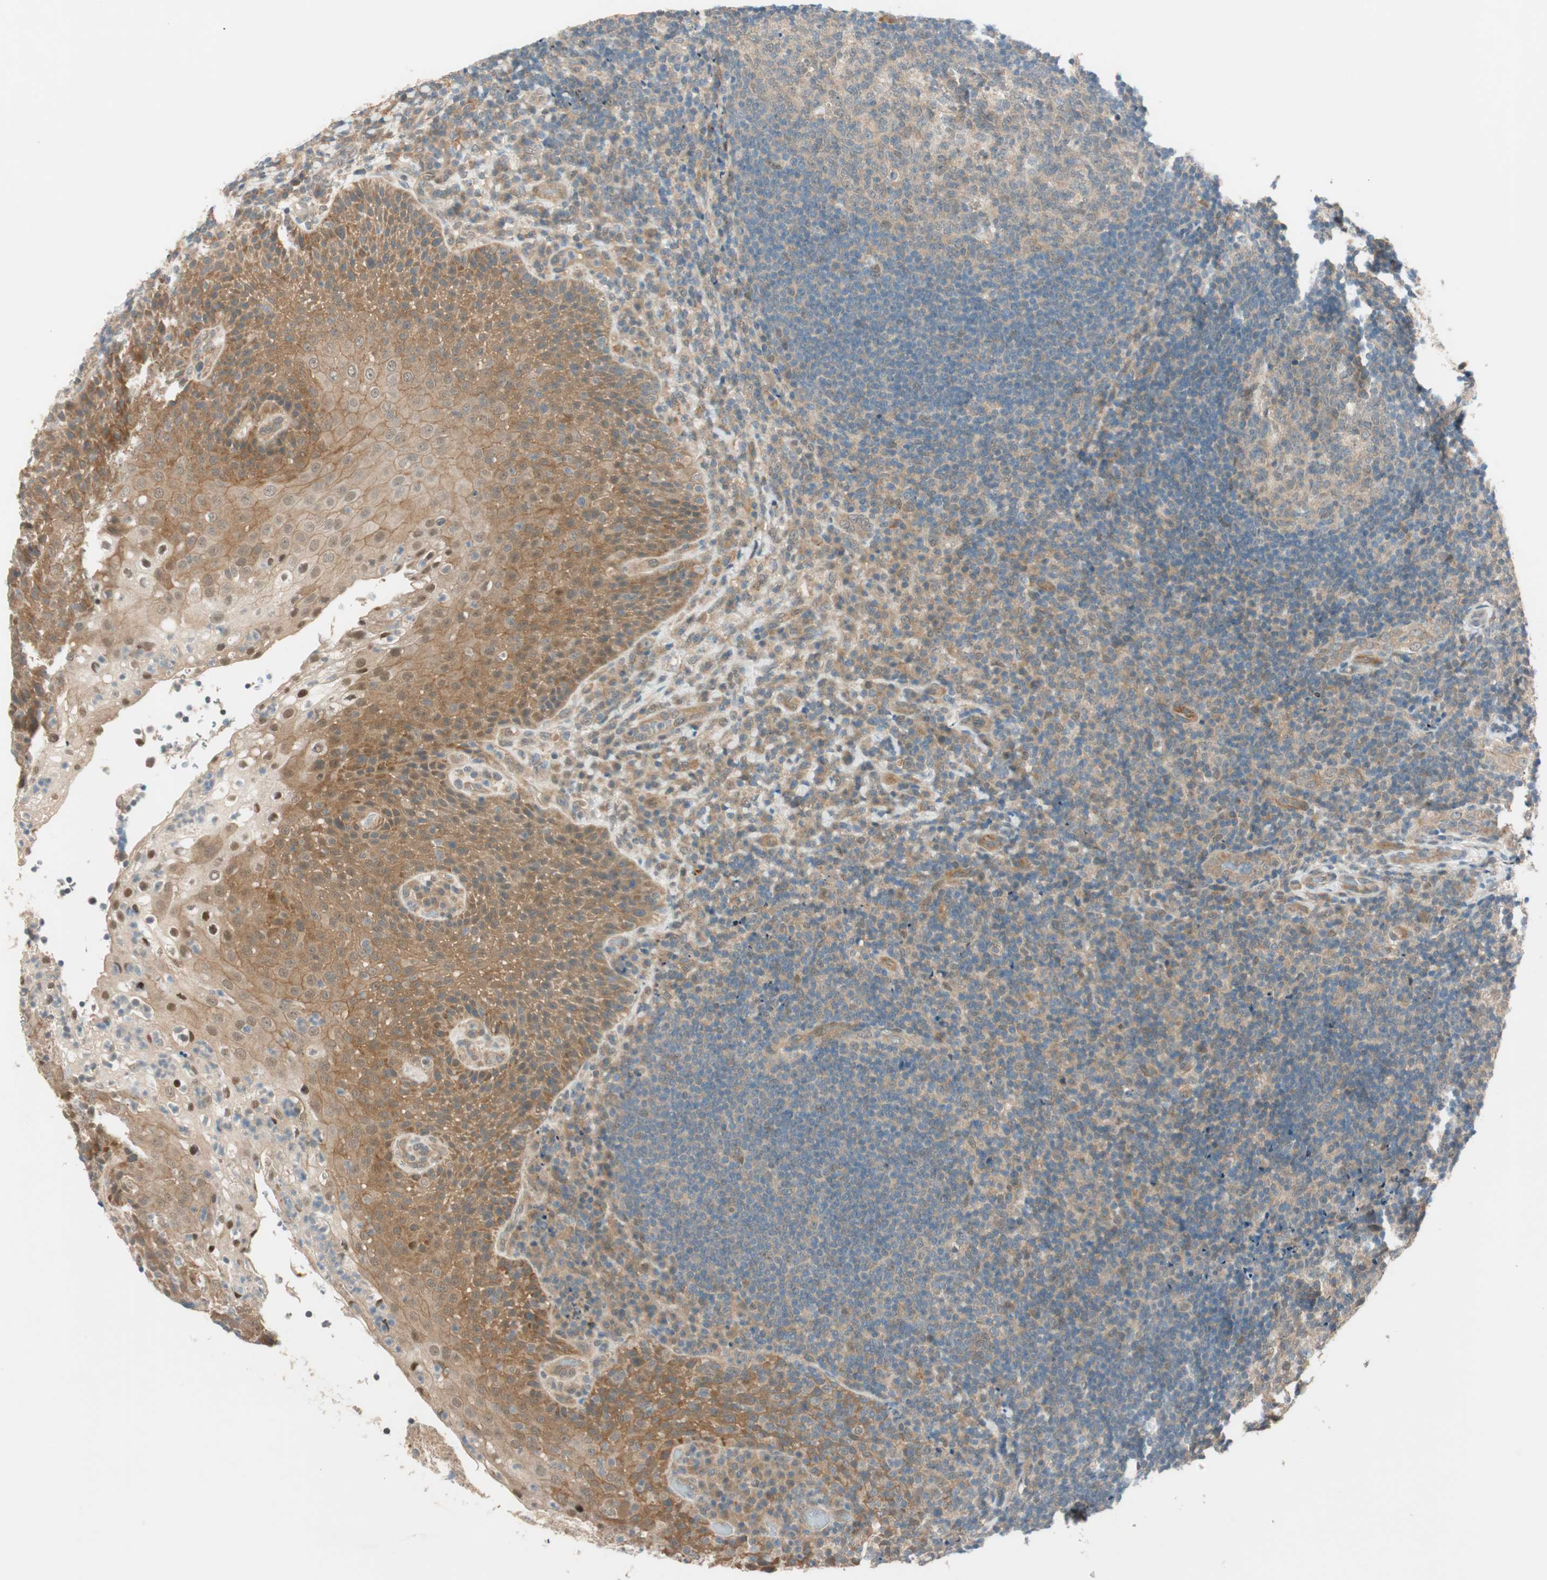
{"staining": {"intensity": "moderate", "quantity": ">75%", "location": "cytoplasmic/membranous"}, "tissue": "lymphoma", "cell_type": "Tumor cells", "image_type": "cancer", "snomed": [{"axis": "morphology", "description": "Malignant lymphoma, non-Hodgkin's type, High grade"}, {"axis": "topography", "description": "Tonsil"}], "caption": "Protein expression analysis of lymphoma demonstrates moderate cytoplasmic/membranous positivity in about >75% of tumor cells.", "gene": "PSMD8", "patient": {"sex": "female", "age": 36}}